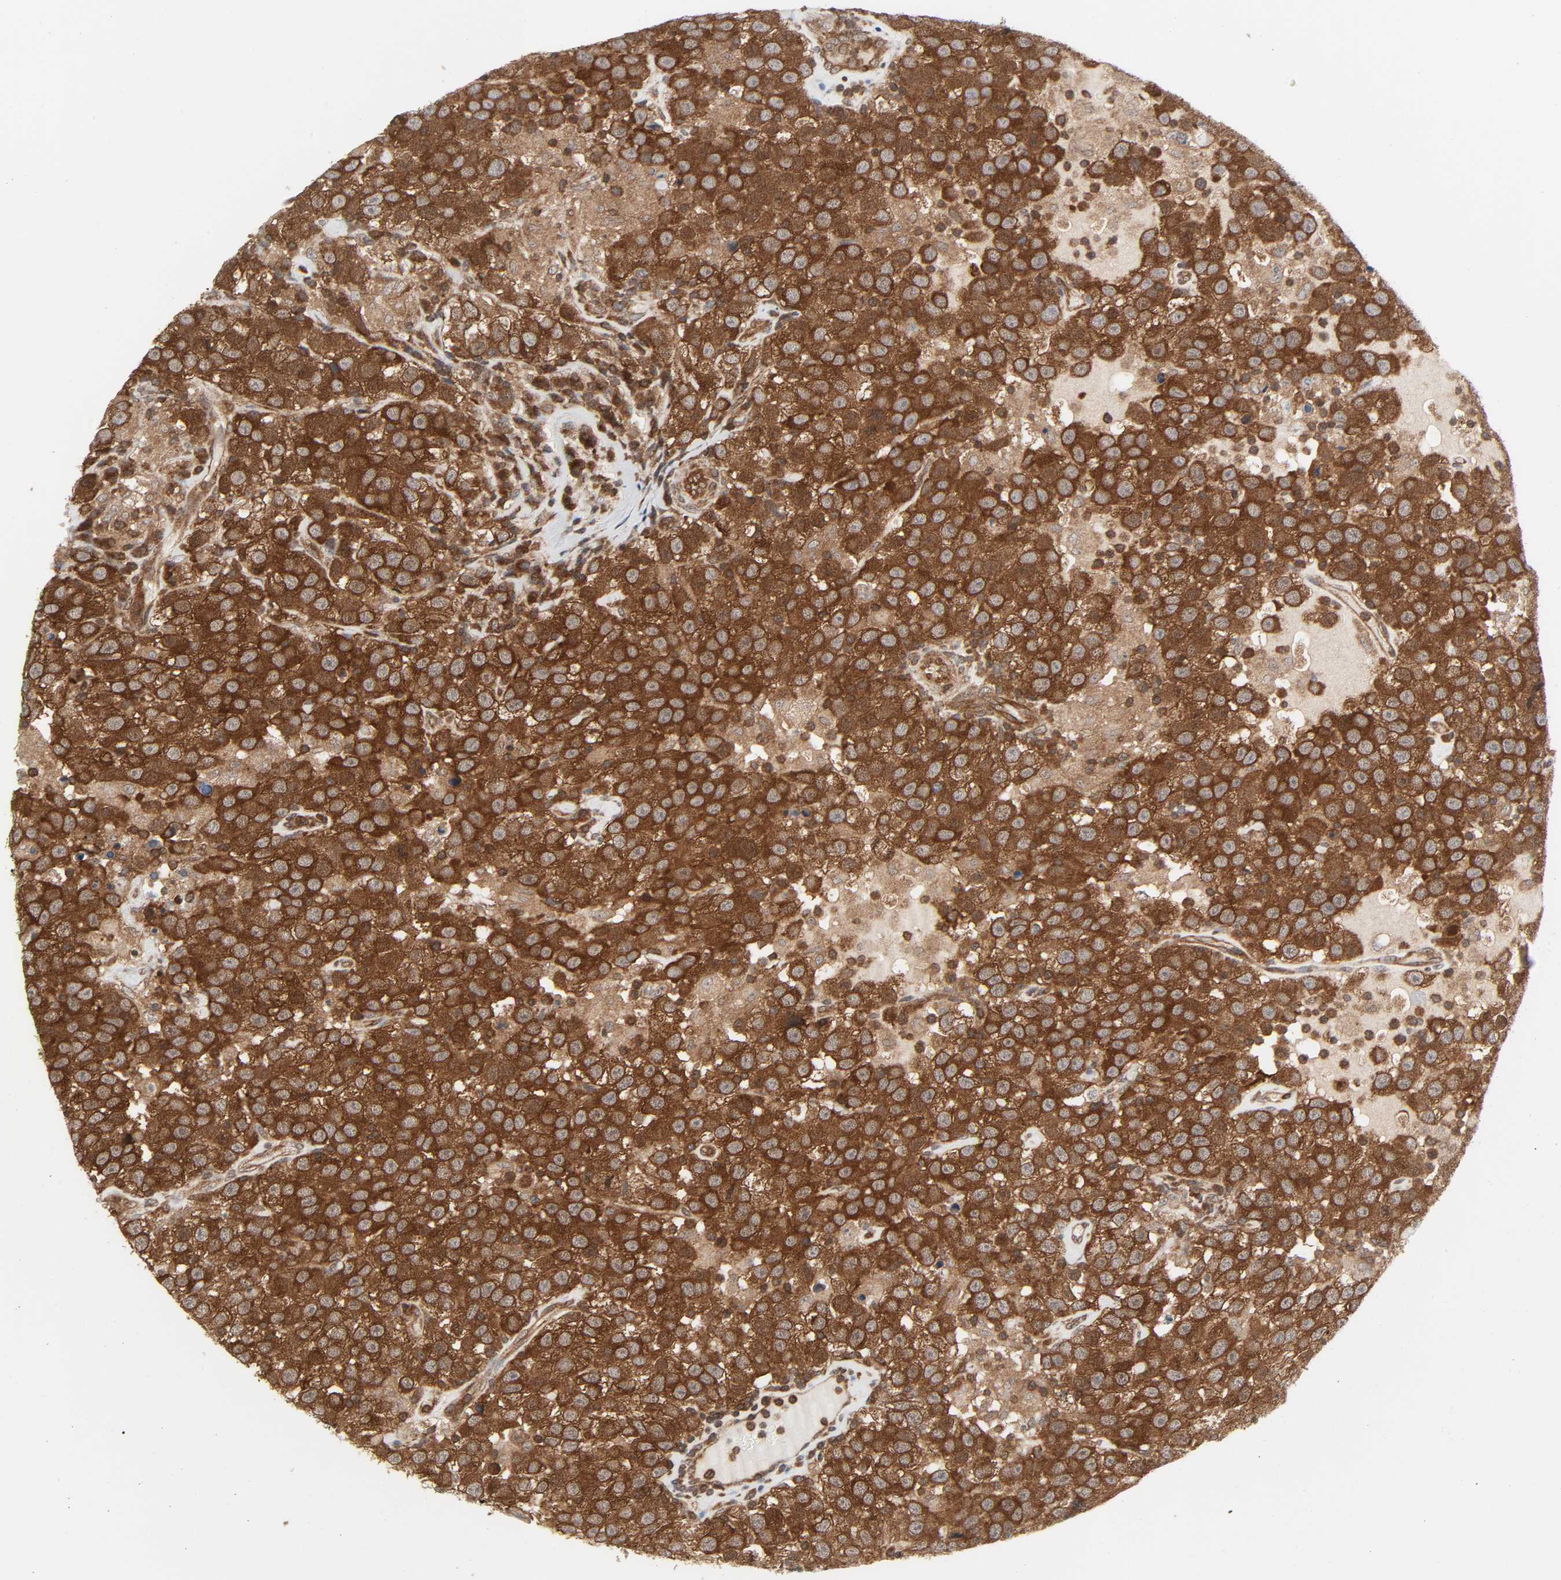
{"staining": {"intensity": "strong", "quantity": ">75%", "location": "cytoplasmic/membranous"}, "tissue": "testis cancer", "cell_type": "Tumor cells", "image_type": "cancer", "snomed": [{"axis": "morphology", "description": "Seminoma, NOS"}, {"axis": "topography", "description": "Testis"}], "caption": "A brown stain highlights strong cytoplasmic/membranous expression of a protein in seminoma (testis) tumor cells.", "gene": "GSK3A", "patient": {"sex": "male", "age": 41}}